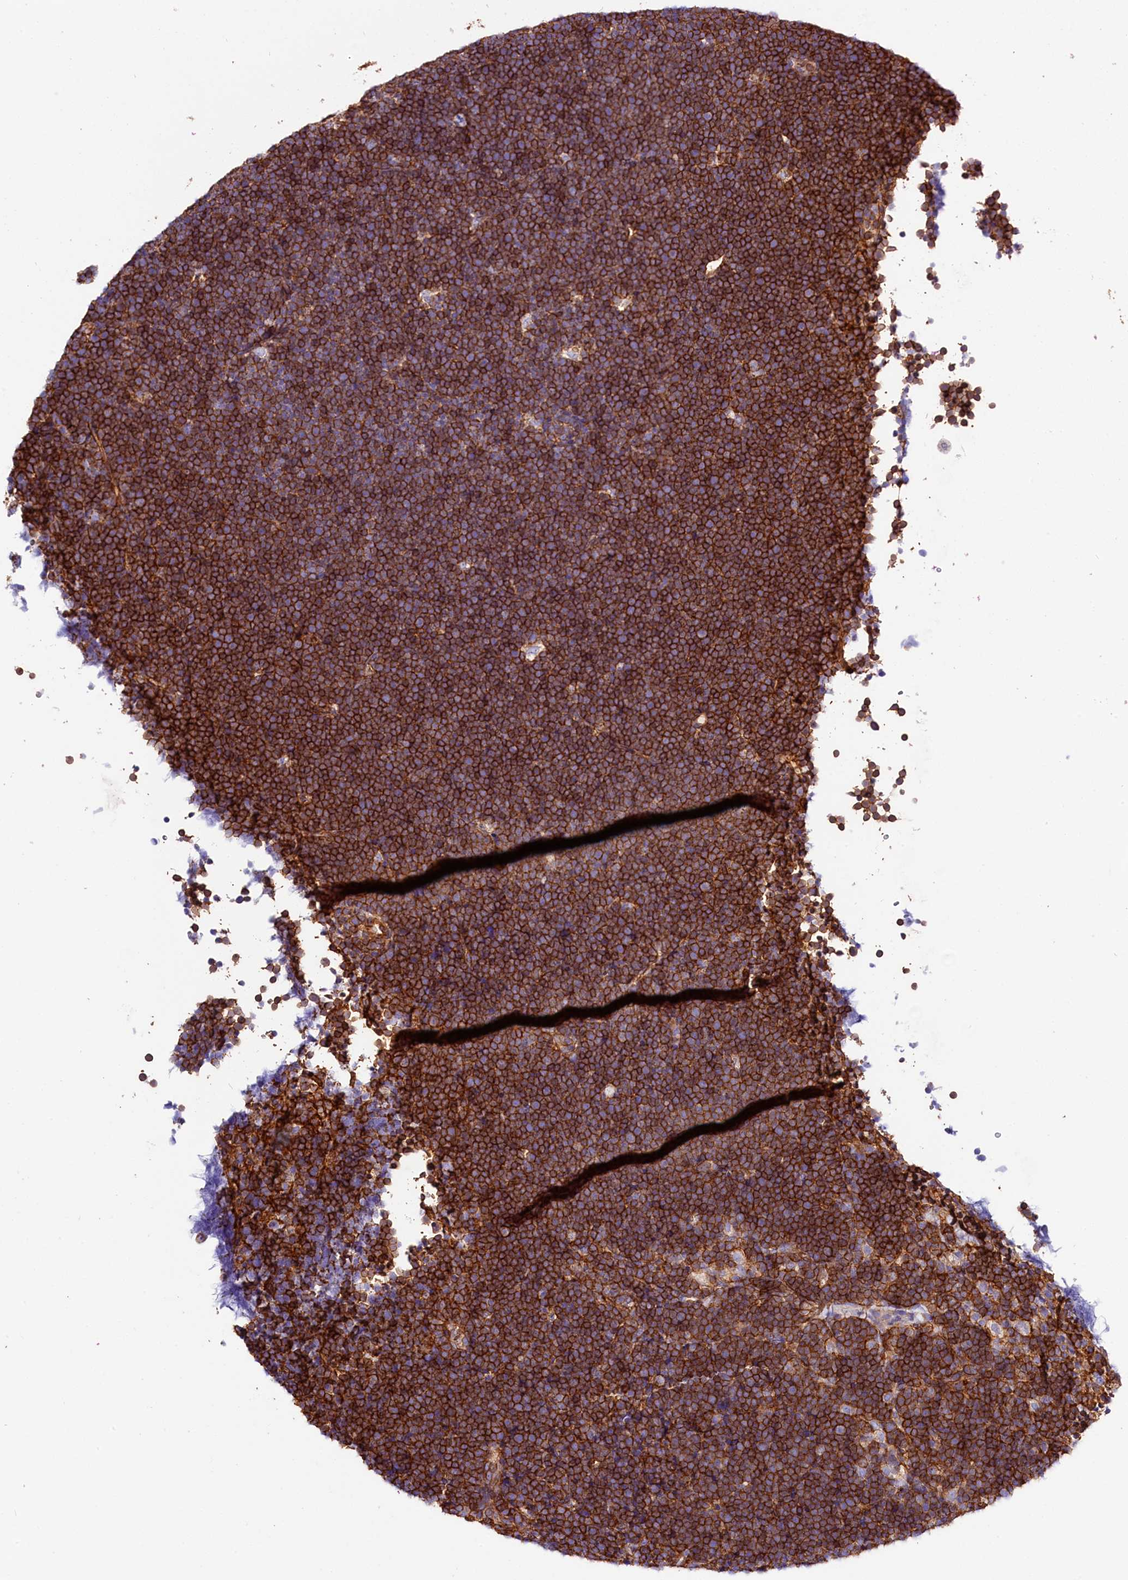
{"staining": {"intensity": "strong", "quantity": ">75%", "location": "cytoplasmic/membranous"}, "tissue": "lymphoma", "cell_type": "Tumor cells", "image_type": "cancer", "snomed": [{"axis": "morphology", "description": "Malignant lymphoma, non-Hodgkin's type, High grade"}, {"axis": "topography", "description": "Lymph node"}], "caption": "A high-resolution image shows immunohistochemistry staining of lymphoma, which demonstrates strong cytoplasmic/membranous expression in approximately >75% of tumor cells. (DAB (3,3'-diaminobenzidine) = brown stain, brightfield microscopy at high magnification).", "gene": "ATP2B4", "patient": {"sex": "male", "age": 13}}